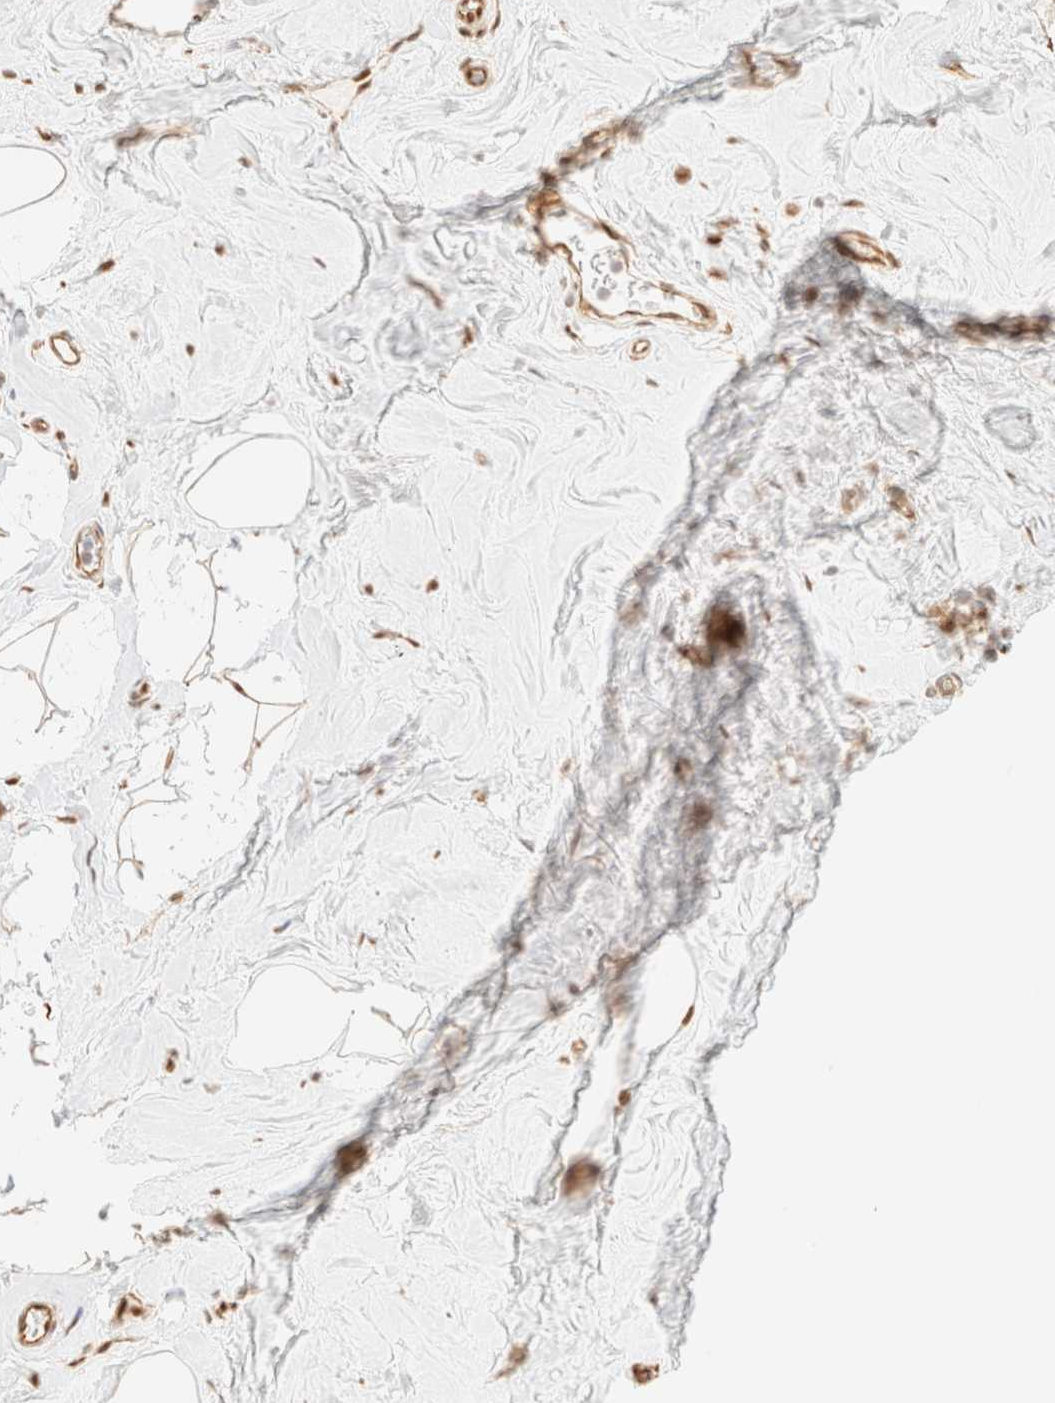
{"staining": {"intensity": "strong", "quantity": ">75%", "location": "nuclear"}, "tissue": "breast cancer", "cell_type": "Tumor cells", "image_type": "cancer", "snomed": [{"axis": "morphology", "description": "Lobular carcinoma"}, {"axis": "topography", "description": "Breast"}], "caption": "IHC micrograph of human breast cancer (lobular carcinoma) stained for a protein (brown), which displays high levels of strong nuclear expression in approximately >75% of tumor cells.", "gene": "ZSCAN18", "patient": {"sex": "female", "age": 47}}